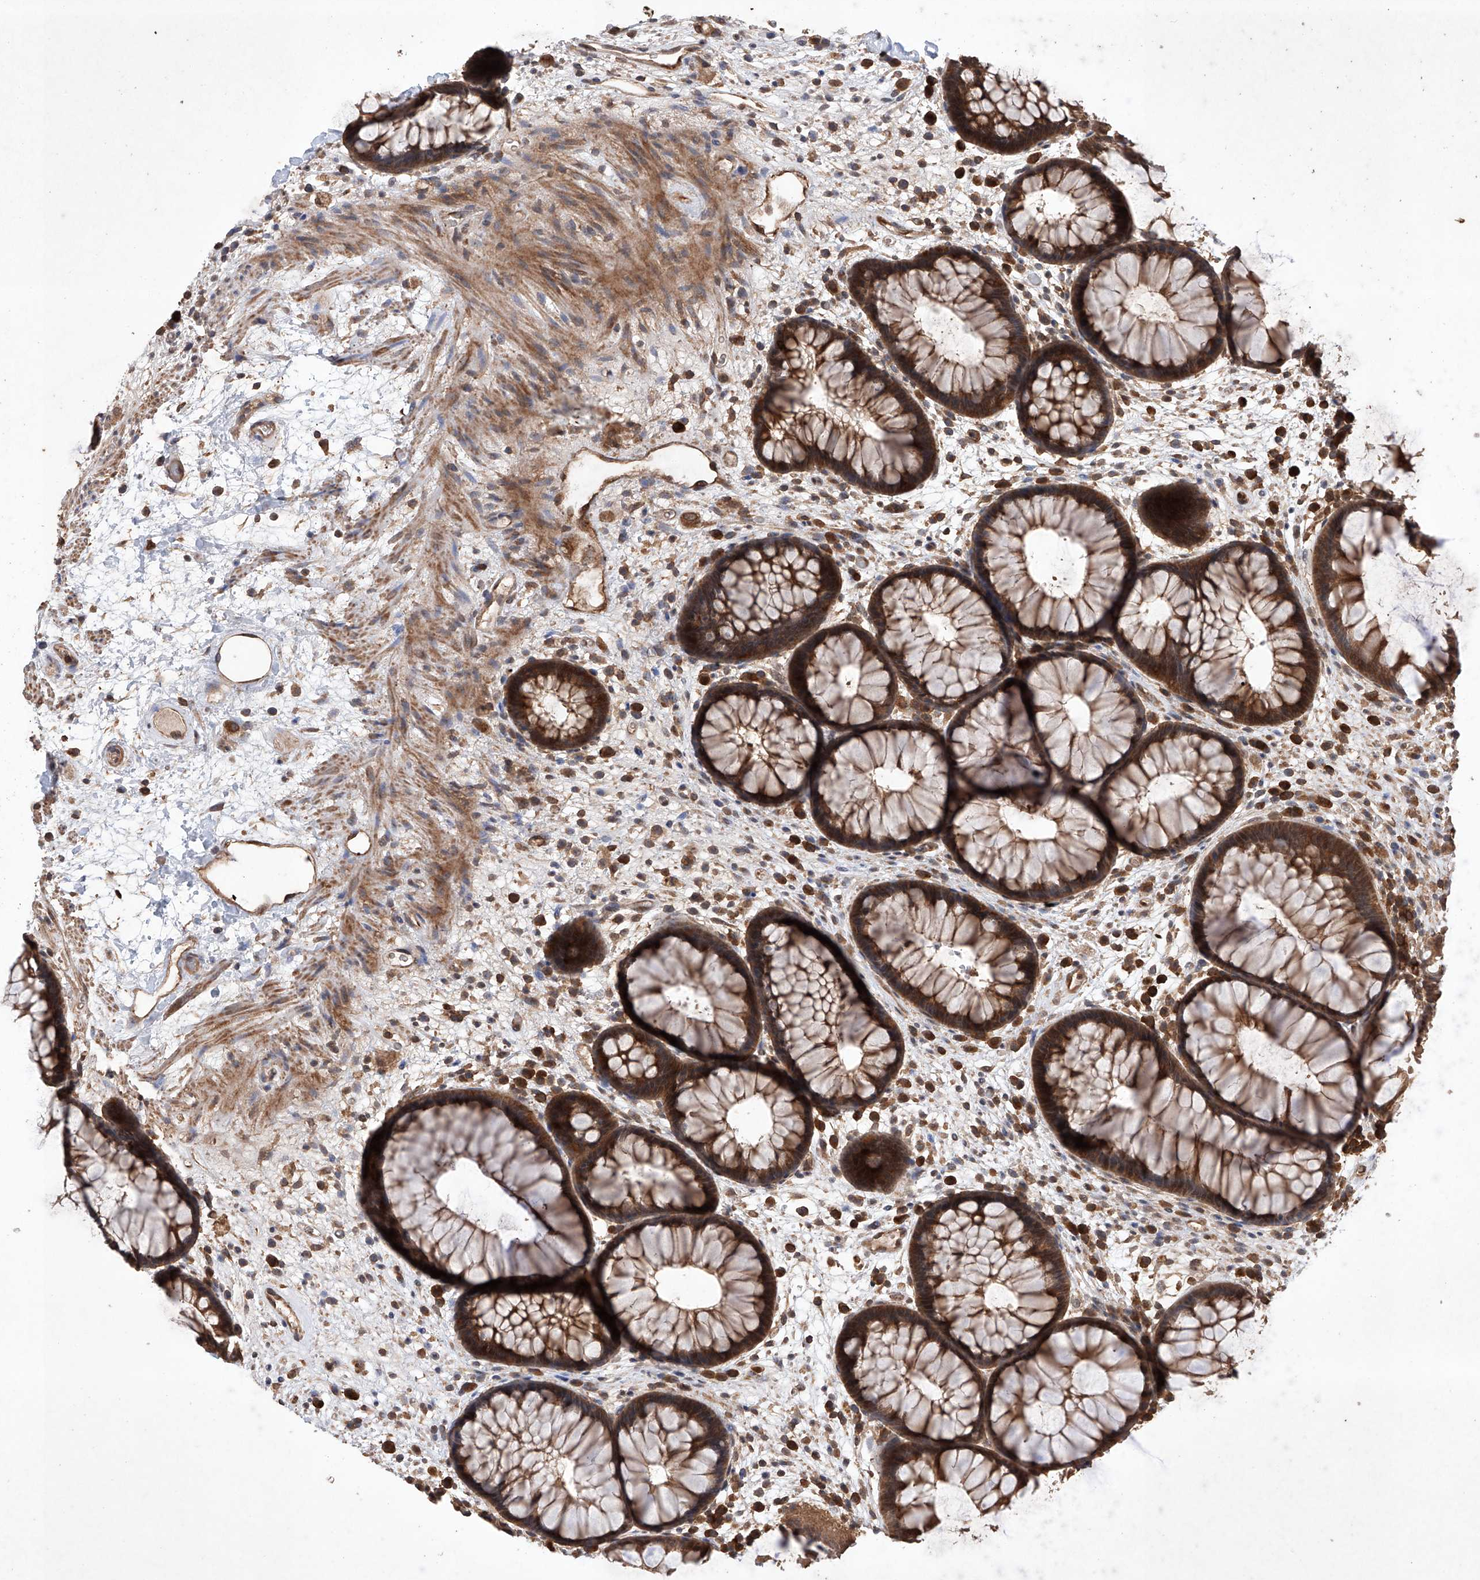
{"staining": {"intensity": "strong", "quantity": "25%-75%", "location": "cytoplasmic/membranous"}, "tissue": "rectum", "cell_type": "Glandular cells", "image_type": "normal", "snomed": [{"axis": "morphology", "description": "Normal tissue, NOS"}, {"axis": "topography", "description": "Rectum"}], "caption": "Brown immunohistochemical staining in benign human rectum demonstrates strong cytoplasmic/membranous positivity in approximately 25%-75% of glandular cells.", "gene": "LURAP1", "patient": {"sex": "male", "age": 51}}